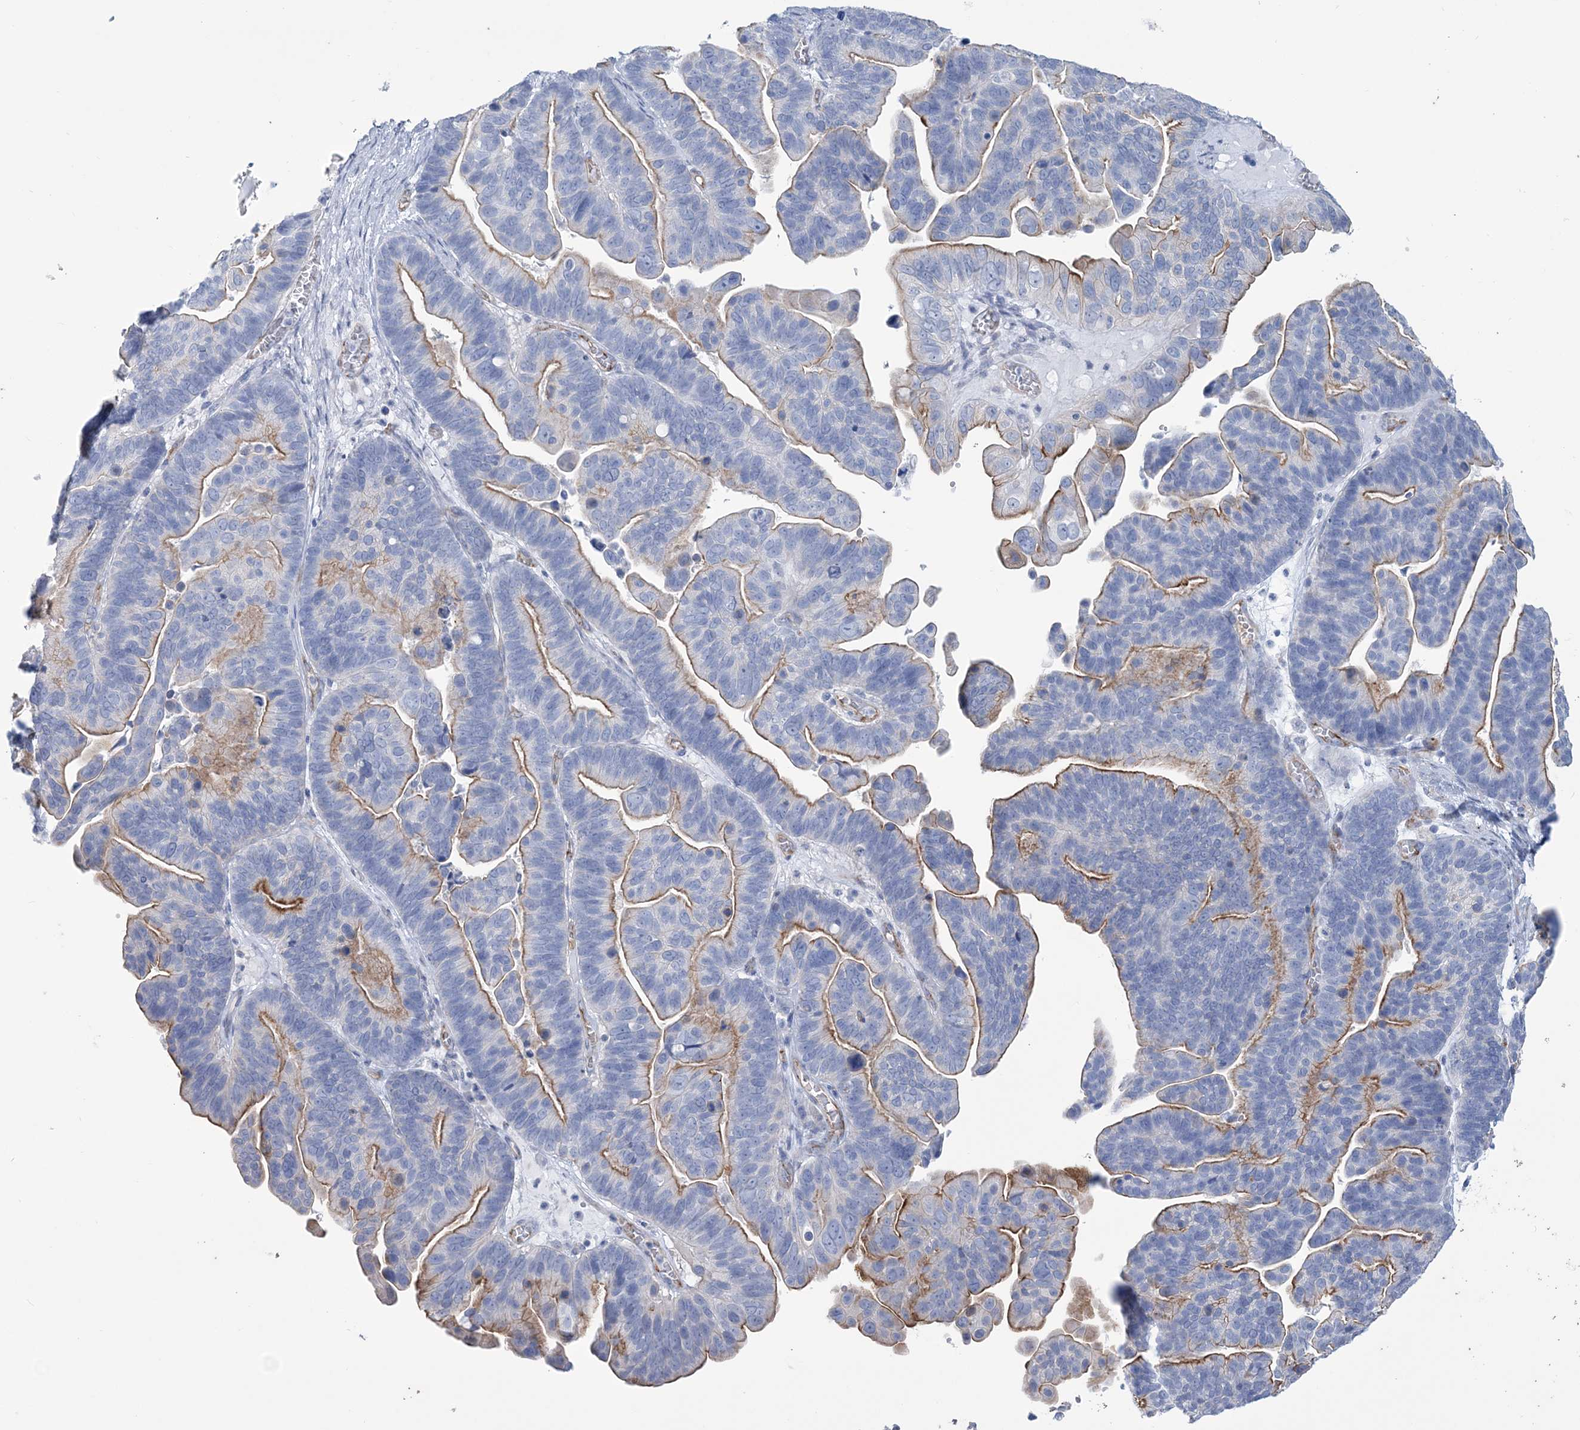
{"staining": {"intensity": "moderate", "quantity": "25%-75%", "location": "cytoplasmic/membranous"}, "tissue": "ovarian cancer", "cell_type": "Tumor cells", "image_type": "cancer", "snomed": [{"axis": "morphology", "description": "Cystadenocarcinoma, serous, NOS"}, {"axis": "topography", "description": "Ovary"}], "caption": "Ovarian cancer (serous cystadenocarcinoma) was stained to show a protein in brown. There is medium levels of moderate cytoplasmic/membranous expression in about 25%-75% of tumor cells.", "gene": "RAB11FIP5", "patient": {"sex": "female", "age": 56}}